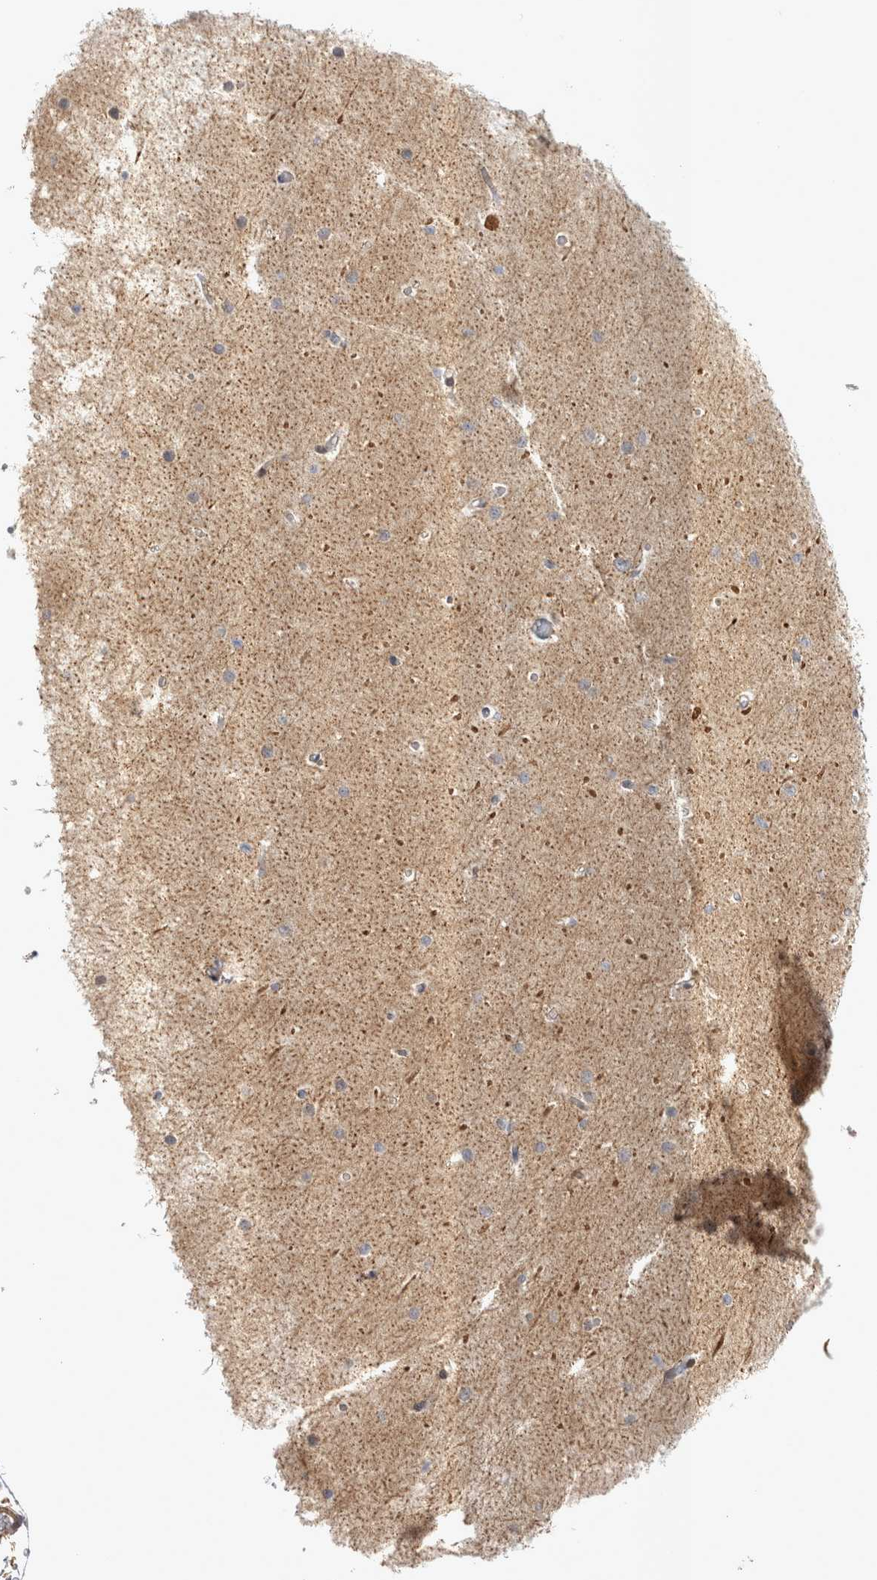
{"staining": {"intensity": "moderate", "quantity": "25%-75%", "location": "cytoplasmic/membranous"}, "tissue": "cerebellum", "cell_type": "Cells in granular layer", "image_type": "normal", "snomed": [{"axis": "morphology", "description": "Normal tissue, NOS"}, {"axis": "topography", "description": "Cerebellum"}], "caption": "A micrograph of human cerebellum stained for a protein displays moderate cytoplasmic/membranous brown staining in cells in granular layer. The protein of interest is stained brown, and the nuclei are stained in blue (DAB IHC with brightfield microscopy, high magnification).", "gene": "TSPOAP1", "patient": {"sex": "male", "age": 37}}